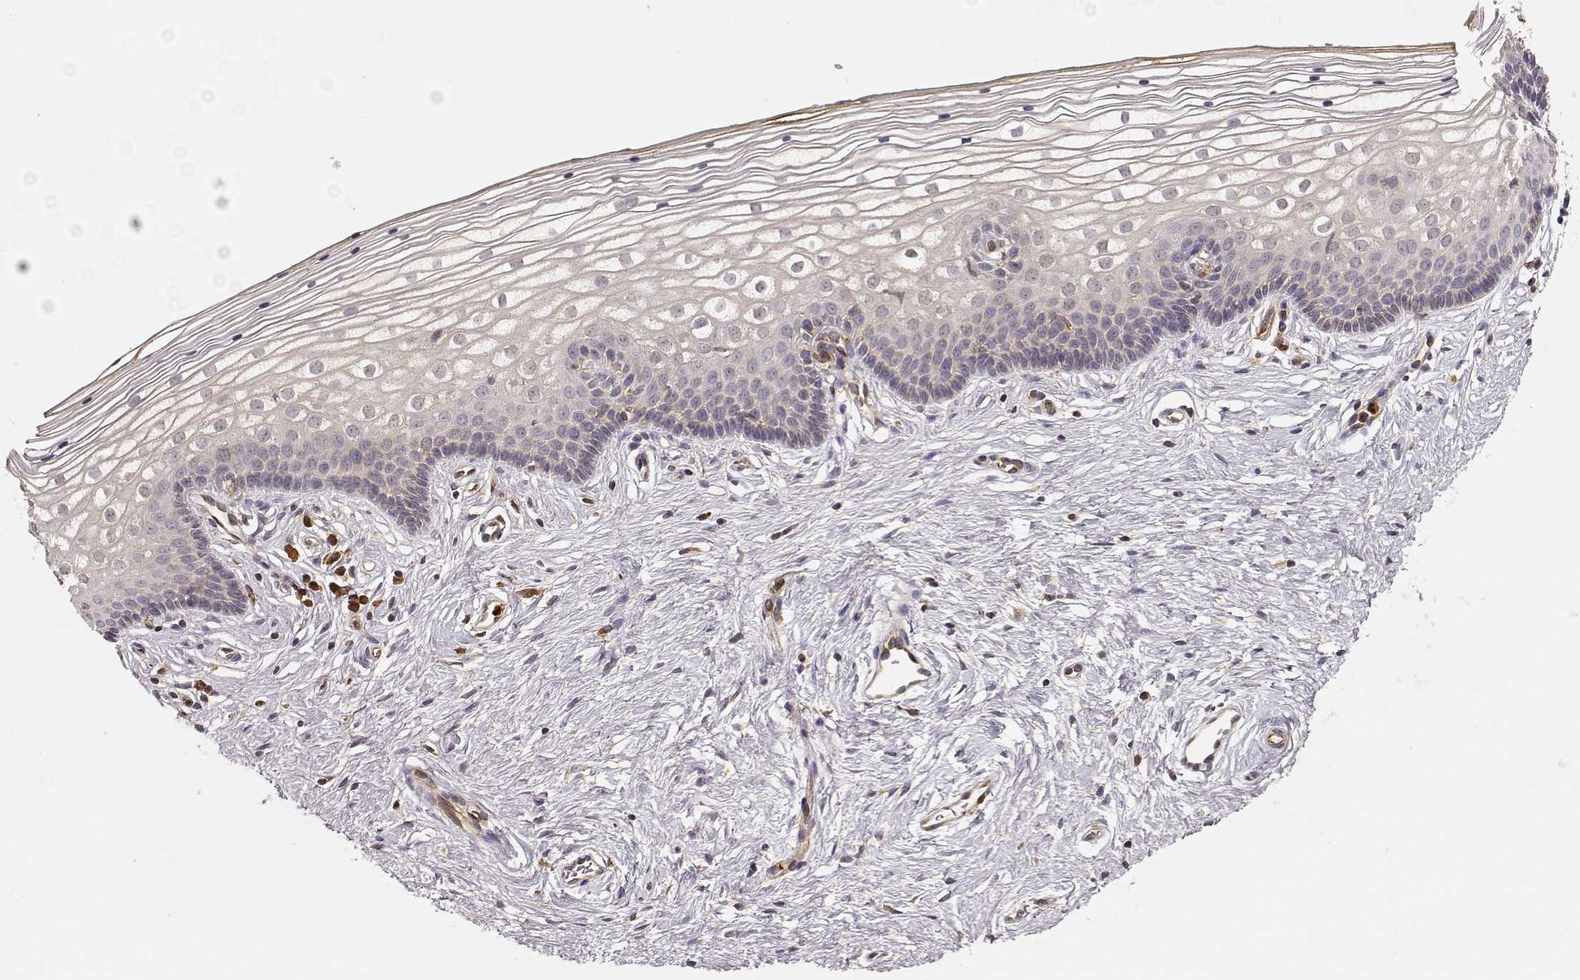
{"staining": {"intensity": "negative", "quantity": "none", "location": "none"}, "tissue": "vagina", "cell_type": "Squamous epithelial cells", "image_type": "normal", "snomed": [{"axis": "morphology", "description": "Normal tissue, NOS"}, {"axis": "topography", "description": "Vagina"}], "caption": "Immunohistochemistry (IHC) photomicrograph of unremarkable vagina stained for a protein (brown), which demonstrates no expression in squamous epithelial cells. (DAB (3,3'-diaminobenzidine) immunohistochemistry (IHC), high magnification).", "gene": "ARHGEF2", "patient": {"sex": "female", "age": 36}}